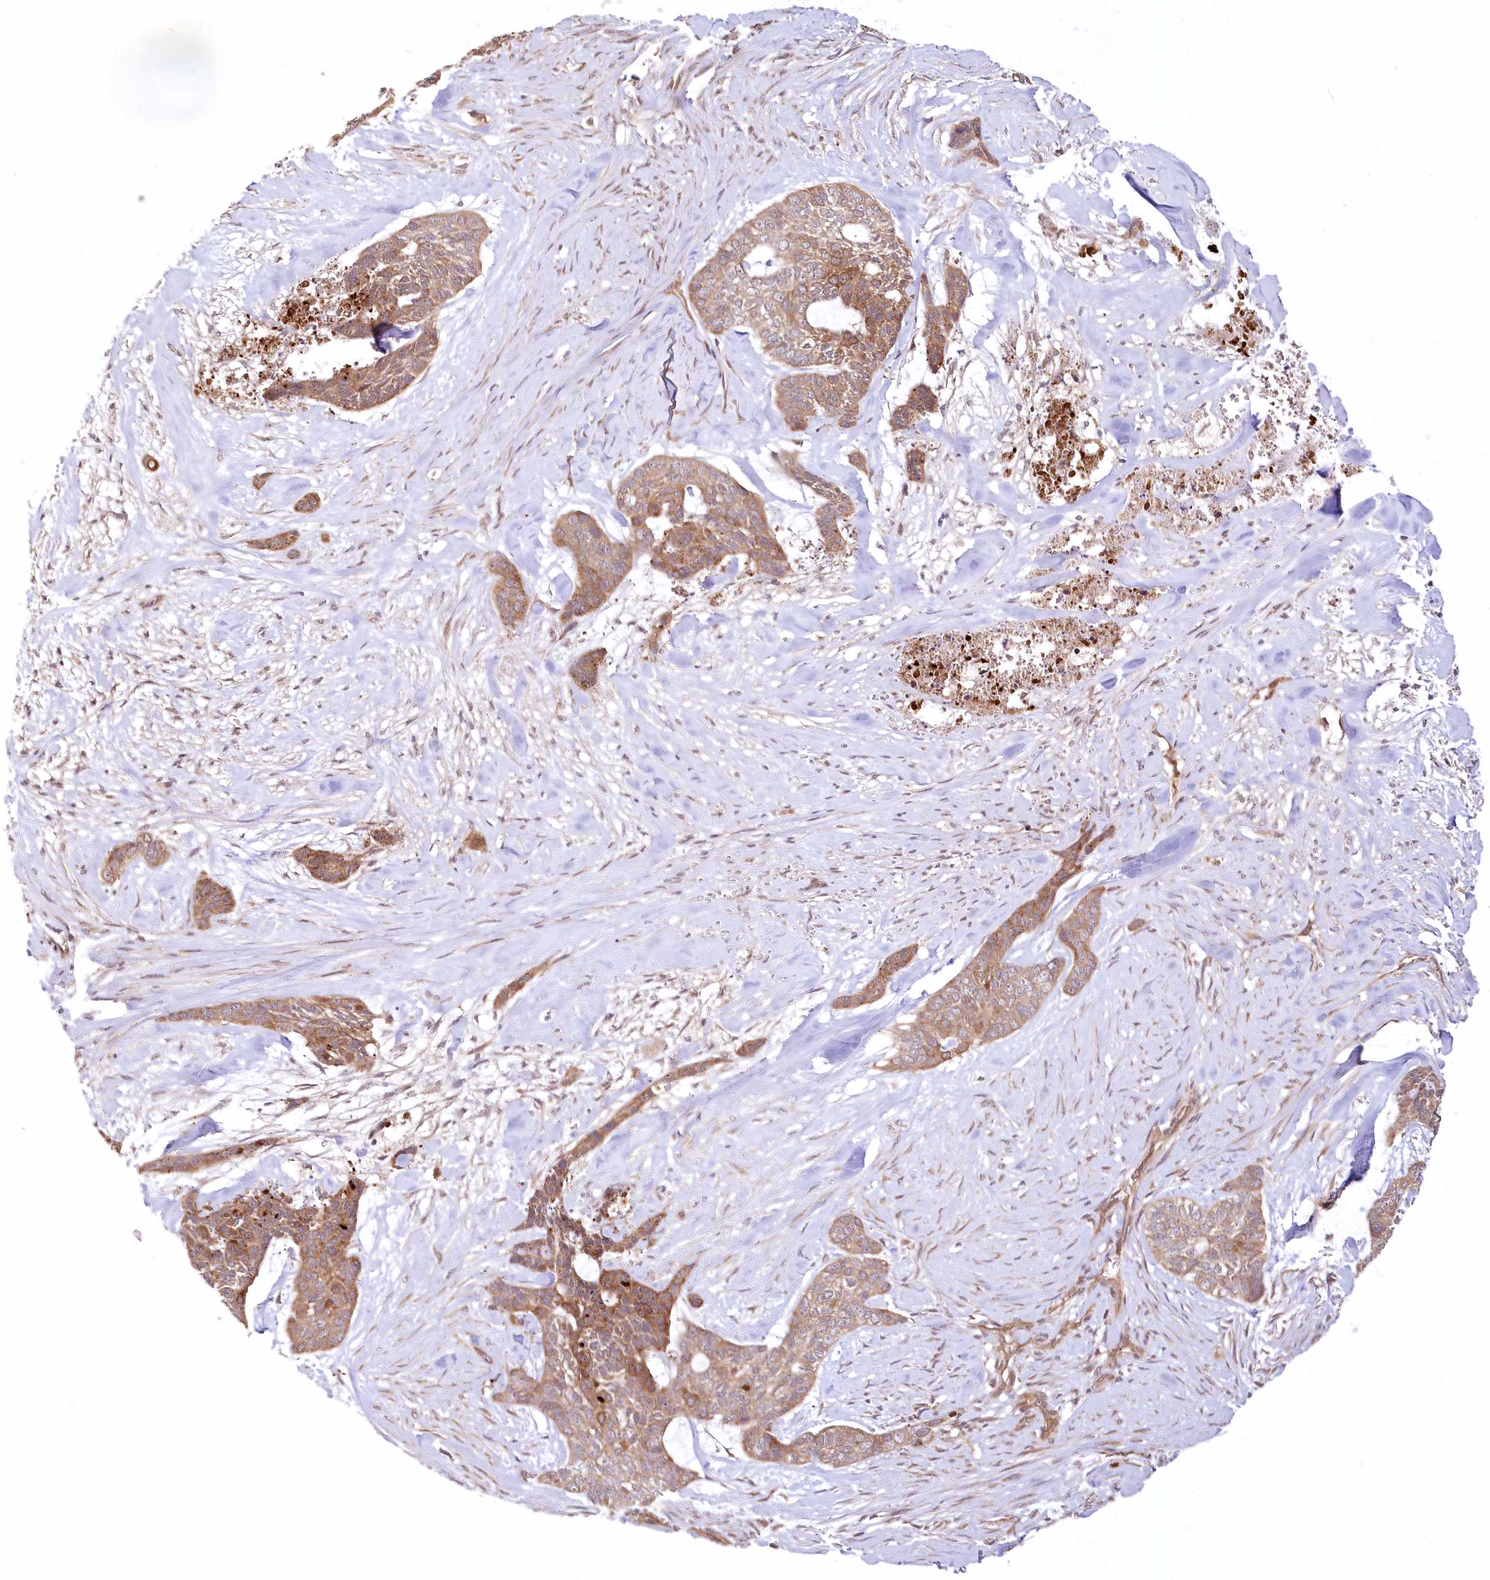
{"staining": {"intensity": "moderate", "quantity": ">75%", "location": "cytoplasmic/membranous"}, "tissue": "skin cancer", "cell_type": "Tumor cells", "image_type": "cancer", "snomed": [{"axis": "morphology", "description": "Basal cell carcinoma"}, {"axis": "topography", "description": "Skin"}], "caption": "Human skin basal cell carcinoma stained with a protein marker exhibits moderate staining in tumor cells.", "gene": "CEP70", "patient": {"sex": "female", "age": 64}}